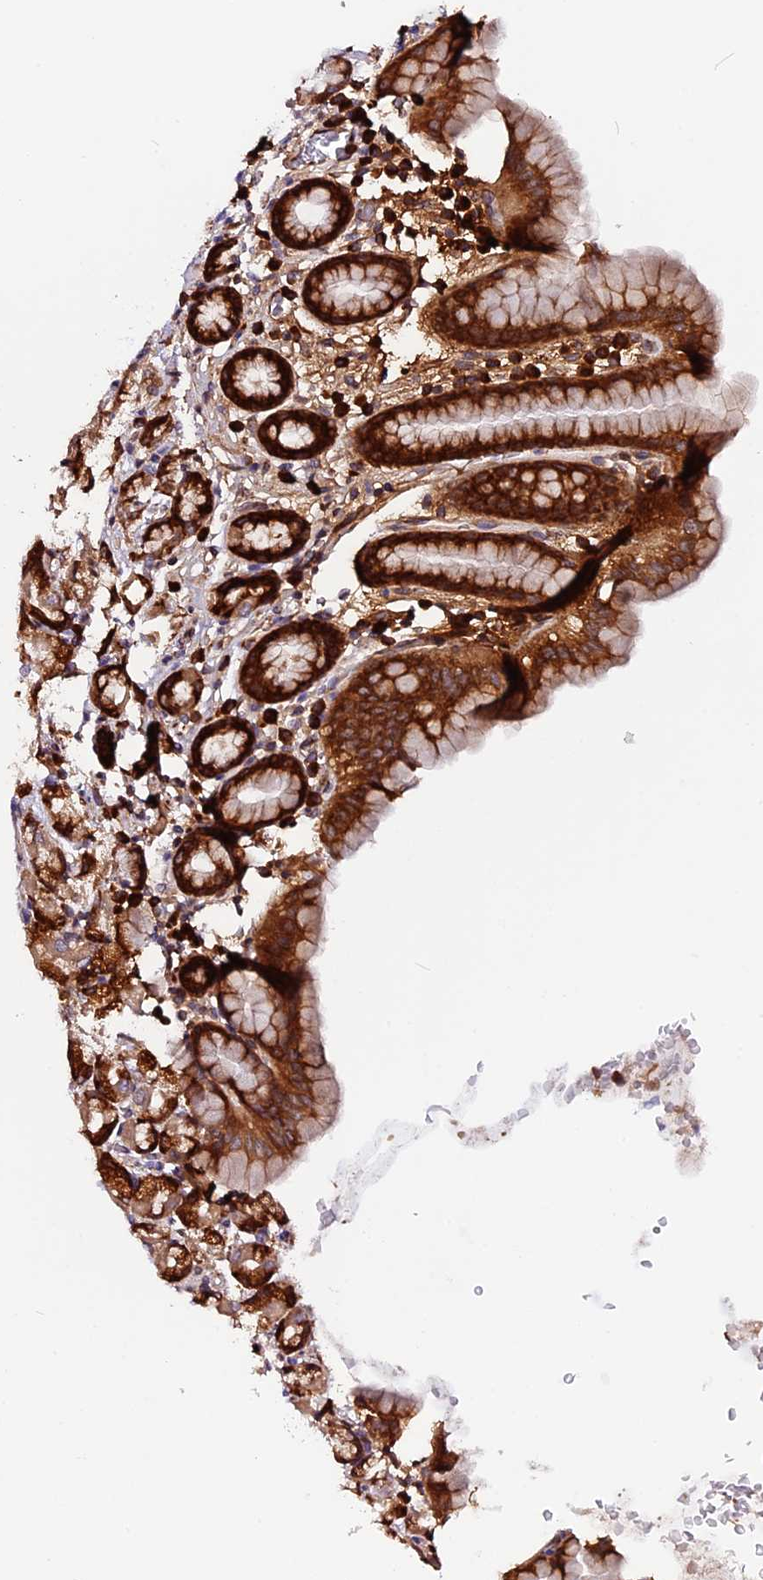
{"staining": {"intensity": "strong", "quantity": ">75%", "location": "cytoplasmic/membranous"}, "tissue": "stomach", "cell_type": "Glandular cells", "image_type": "normal", "snomed": [{"axis": "morphology", "description": "Normal tissue, NOS"}, {"axis": "topography", "description": "Stomach, upper"}, {"axis": "topography", "description": "Stomach, lower"}, {"axis": "topography", "description": "Small intestine"}], "caption": "DAB immunohistochemical staining of benign stomach displays strong cytoplasmic/membranous protein positivity in about >75% of glandular cells.", "gene": "GNPTAB", "patient": {"sex": "male", "age": 68}}